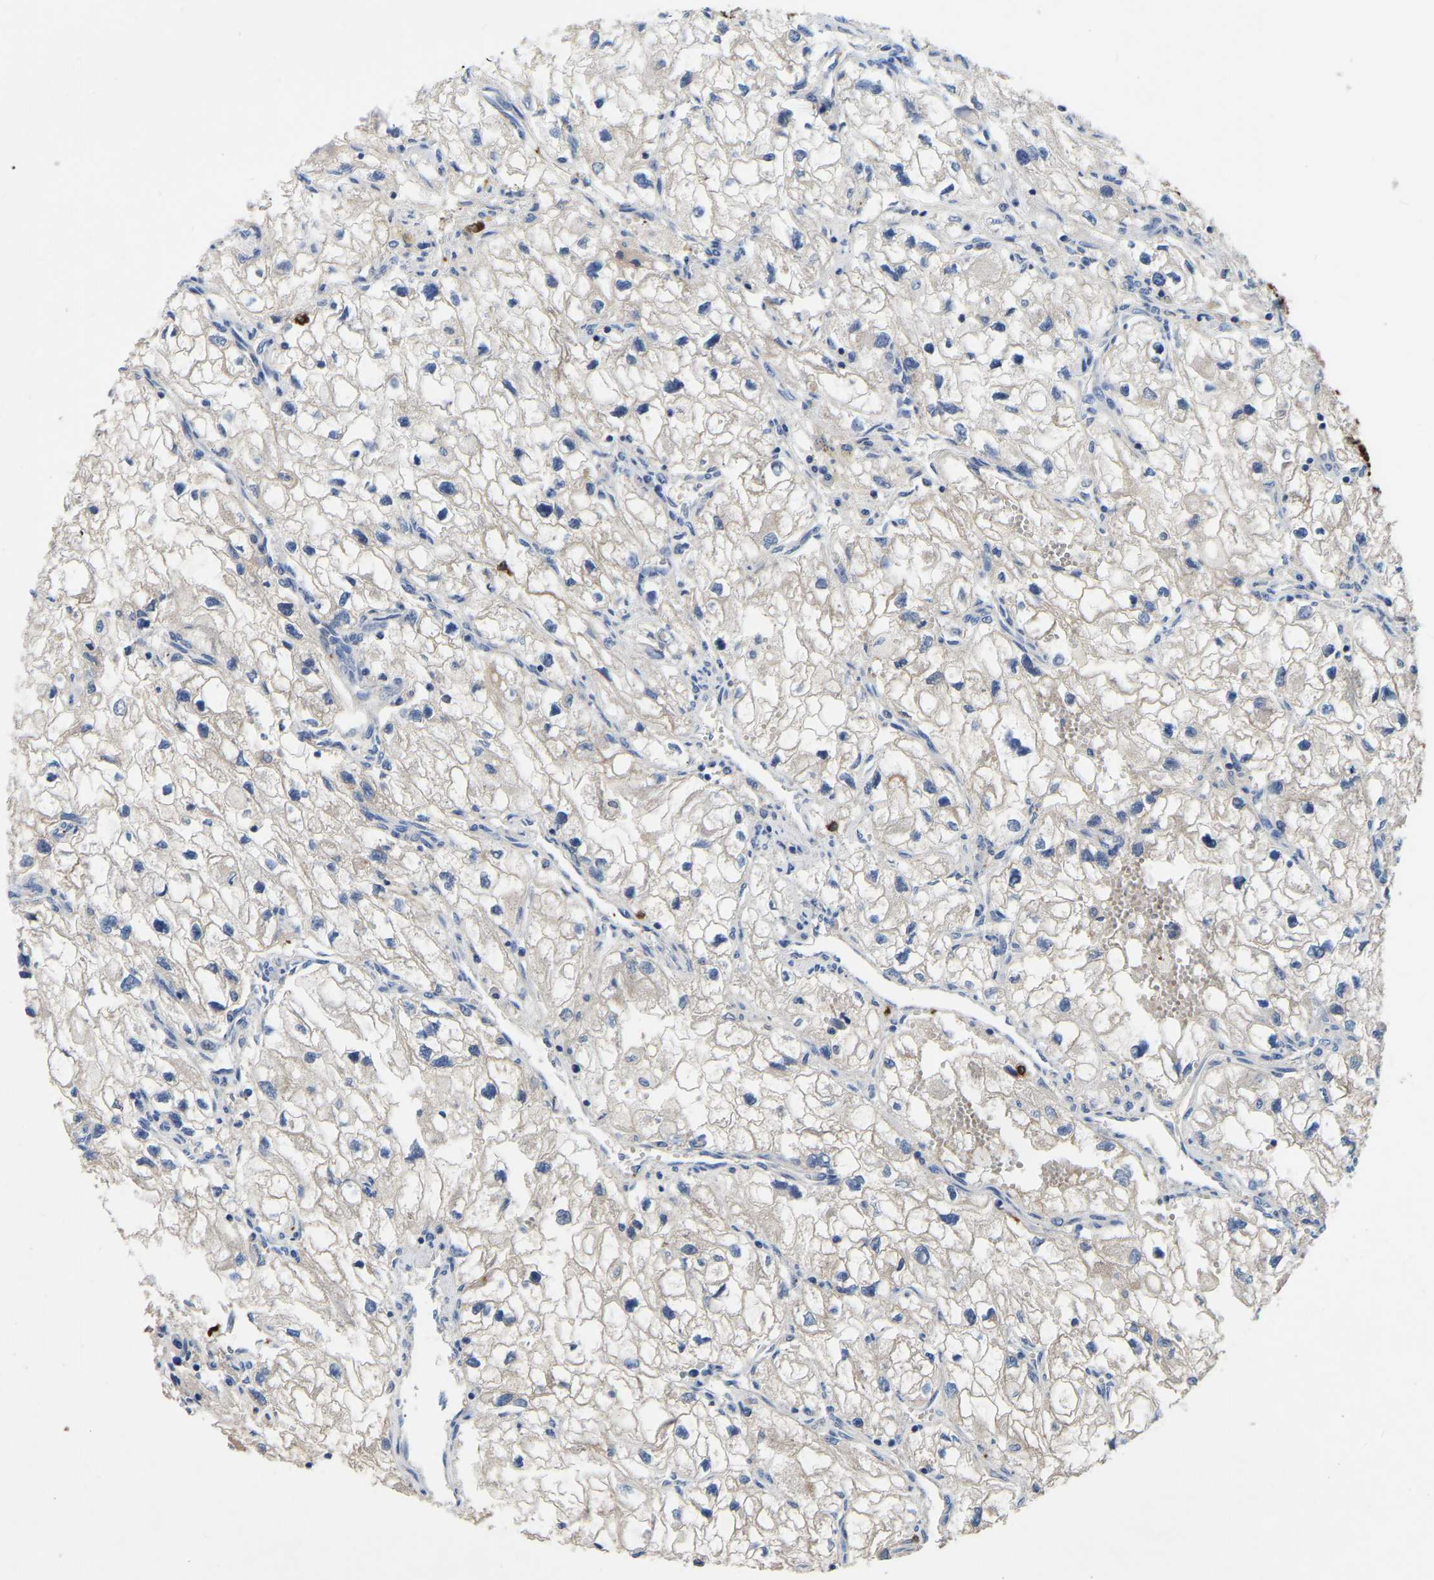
{"staining": {"intensity": "negative", "quantity": "none", "location": "none"}, "tissue": "renal cancer", "cell_type": "Tumor cells", "image_type": "cancer", "snomed": [{"axis": "morphology", "description": "Adenocarcinoma, NOS"}, {"axis": "topography", "description": "Kidney"}], "caption": "The immunohistochemistry micrograph has no significant positivity in tumor cells of renal cancer (adenocarcinoma) tissue.", "gene": "RAB27B", "patient": {"sex": "female", "age": 70}}